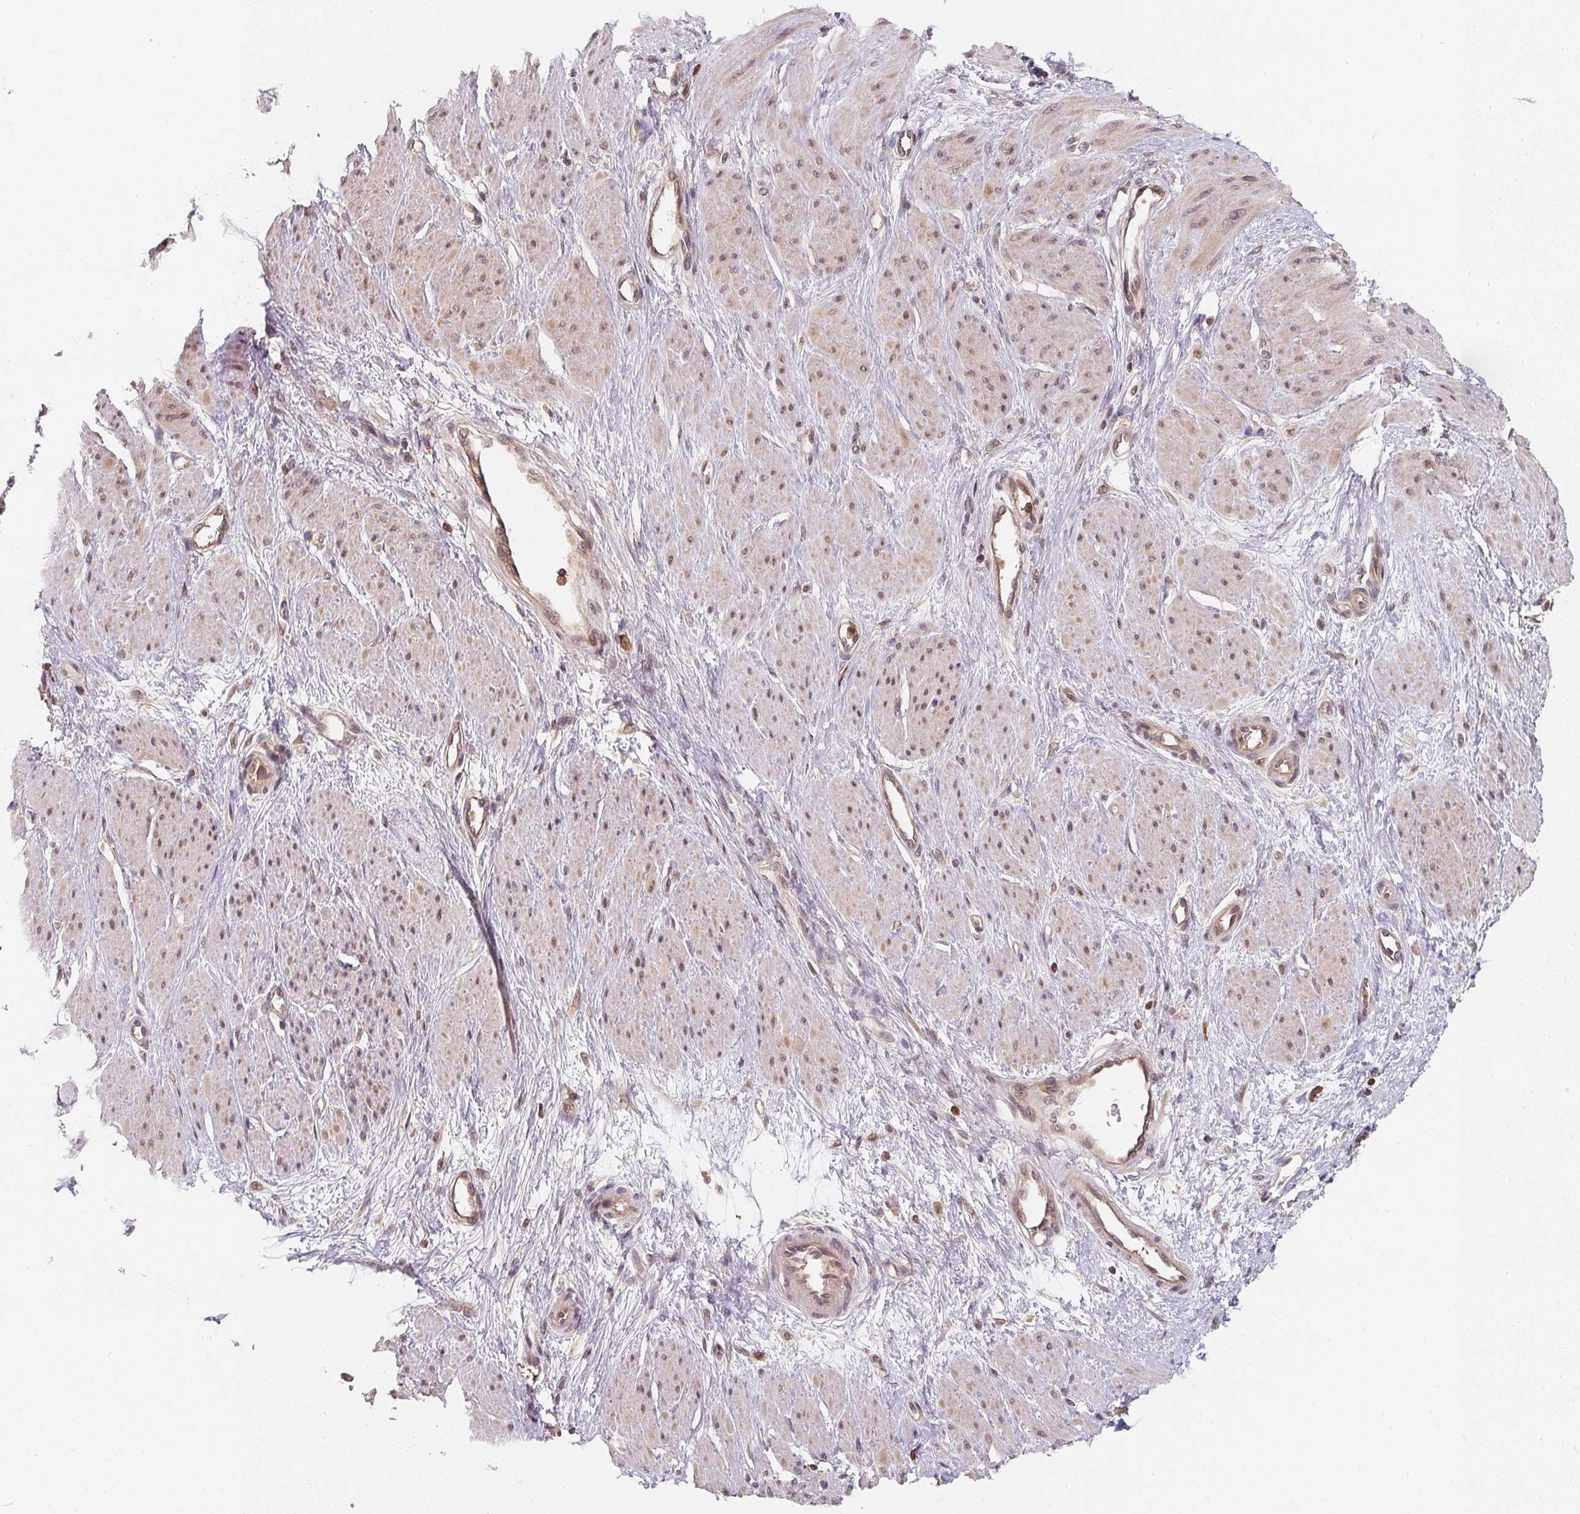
{"staining": {"intensity": "weak", "quantity": "25%-75%", "location": "cytoplasmic/membranous,nuclear"}, "tissue": "smooth muscle", "cell_type": "Smooth muscle cells", "image_type": "normal", "snomed": [{"axis": "morphology", "description": "Normal tissue, NOS"}, {"axis": "topography", "description": "Smooth muscle"}, {"axis": "topography", "description": "Uterus"}], "caption": "Protein expression analysis of unremarkable human smooth muscle reveals weak cytoplasmic/membranous,nuclear staining in about 25%-75% of smooth muscle cells. (DAB (3,3'-diaminobenzidine) IHC, brown staining for protein, blue staining for nuclei).", "gene": "ANKRD13A", "patient": {"sex": "female", "age": 39}}